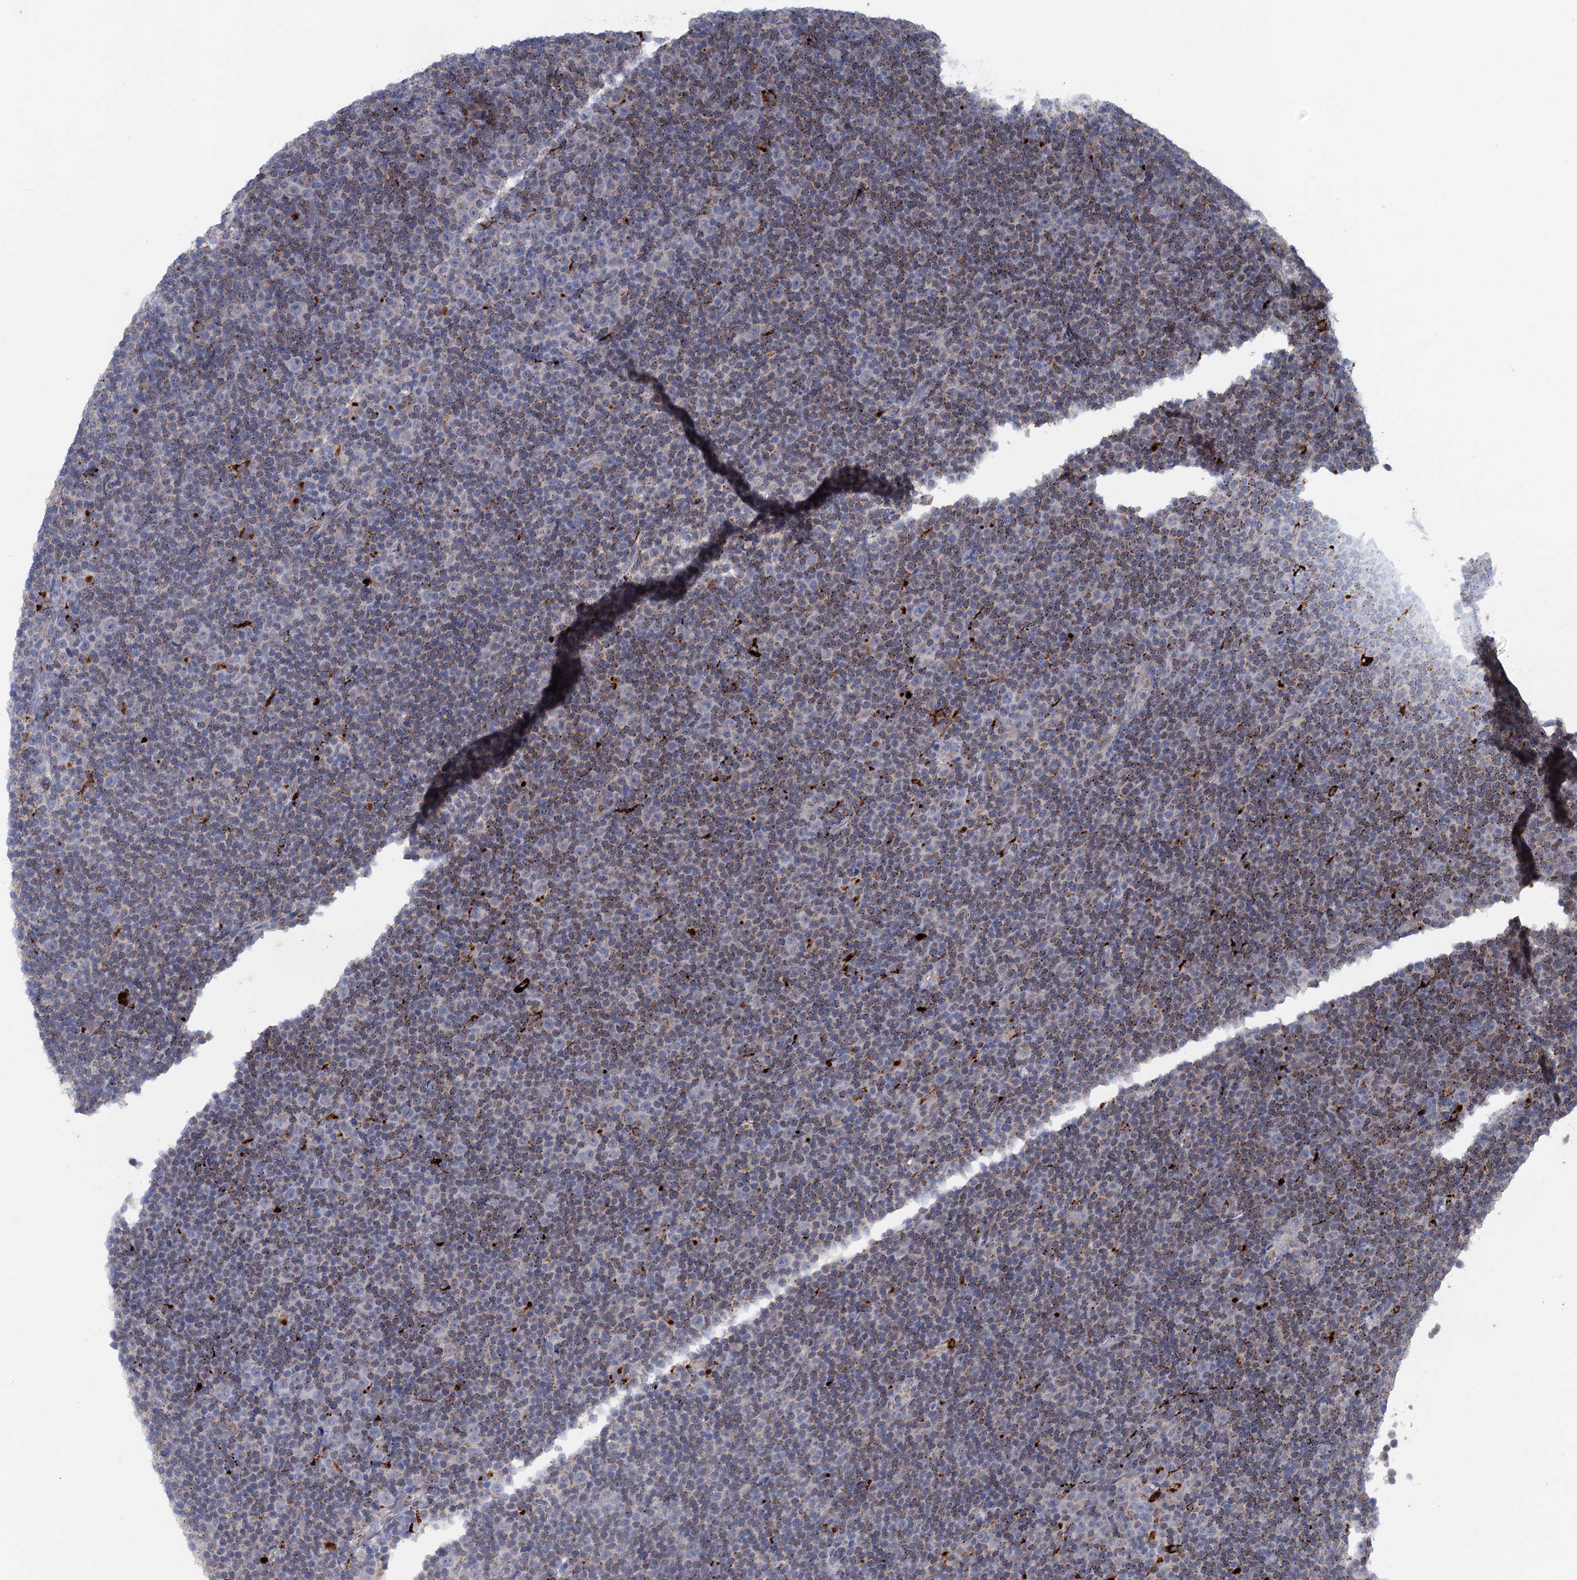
{"staining": {"intensity": "moderate", "quantity": "<25%", "location": "cytoplasmic/membranous"}, "tissue": "lymphoma", "cell_type": "Tumor cells", "image_type": "cancer", "snomed": [{"axis": "morphology", "description": "Malignant lymphoma, non-Hodgkin's type, Low grade"}, {"axis": "topography", "description": "Lymph node"}], "caption": "Protein staining of lymphoma tissue reveals moderate cytoplasmic/membranous staining in about <25% of tumor cells.", "gene": "ANKS3", "patient": {"sex": "female", "age": 67}}